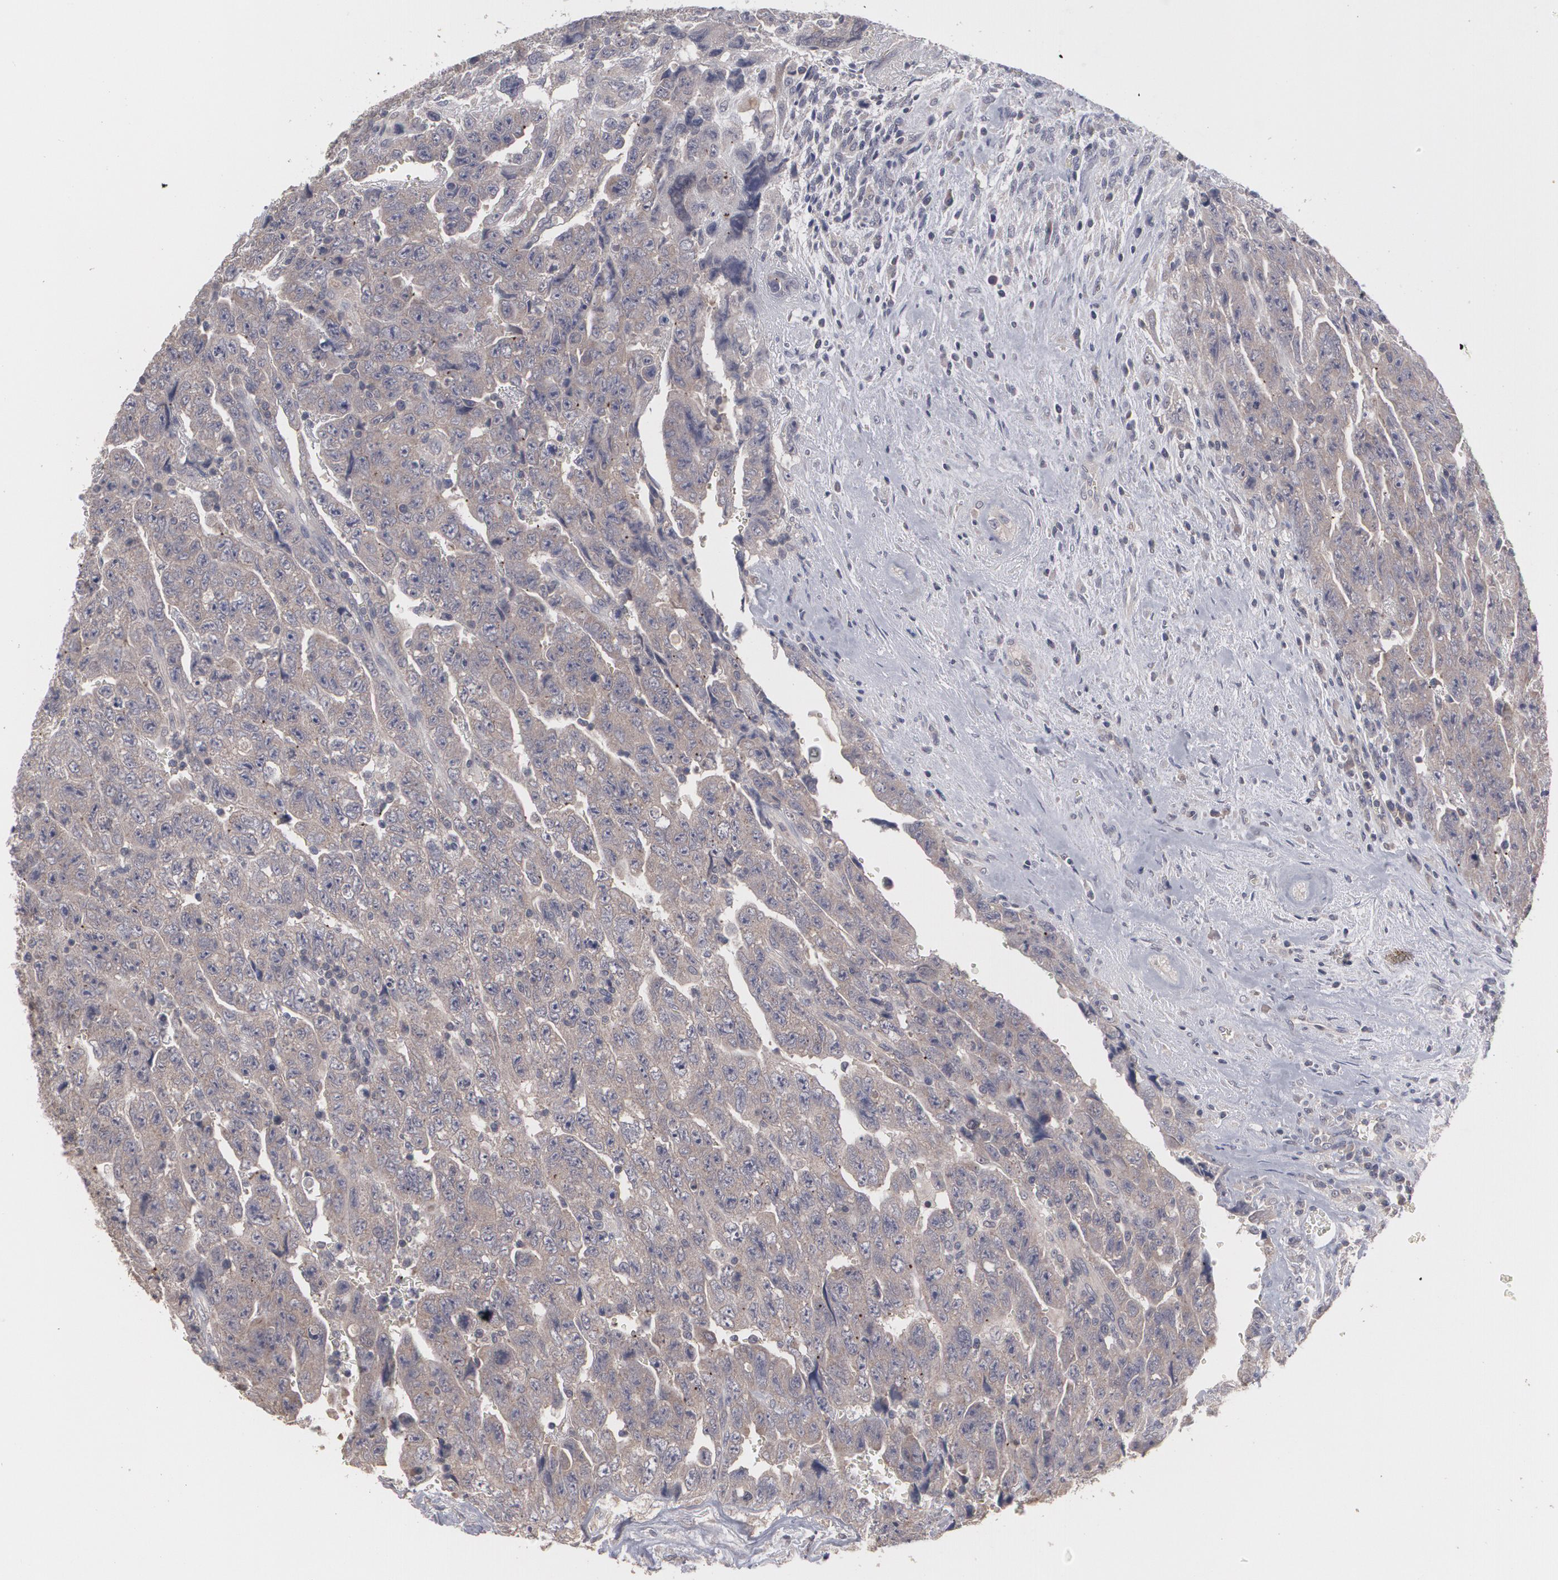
{"staining": {"intensity": "moderate", "quantity": ">75%", "location": "cytoplasmic/membranous"}, "tissue": "testis cancer", "cell_type": "Tumor cells", "image_type": "cancer", "snomed": [{"axis": "morphology", "description": "Carcinoma, Embryonal, NOS"}, {"axis": "topography", "description": "Testis"}], "caption": "Protein staining of testis embryonal carcinoma tissue shows moderate cytoplasmic/membranous expression in approximately >75% of tumor cells. (Brightfield microscopy of DAB IHC at high magnification).", "gene": "ARF6", "patient": {"sex": "male", "age": 28}}